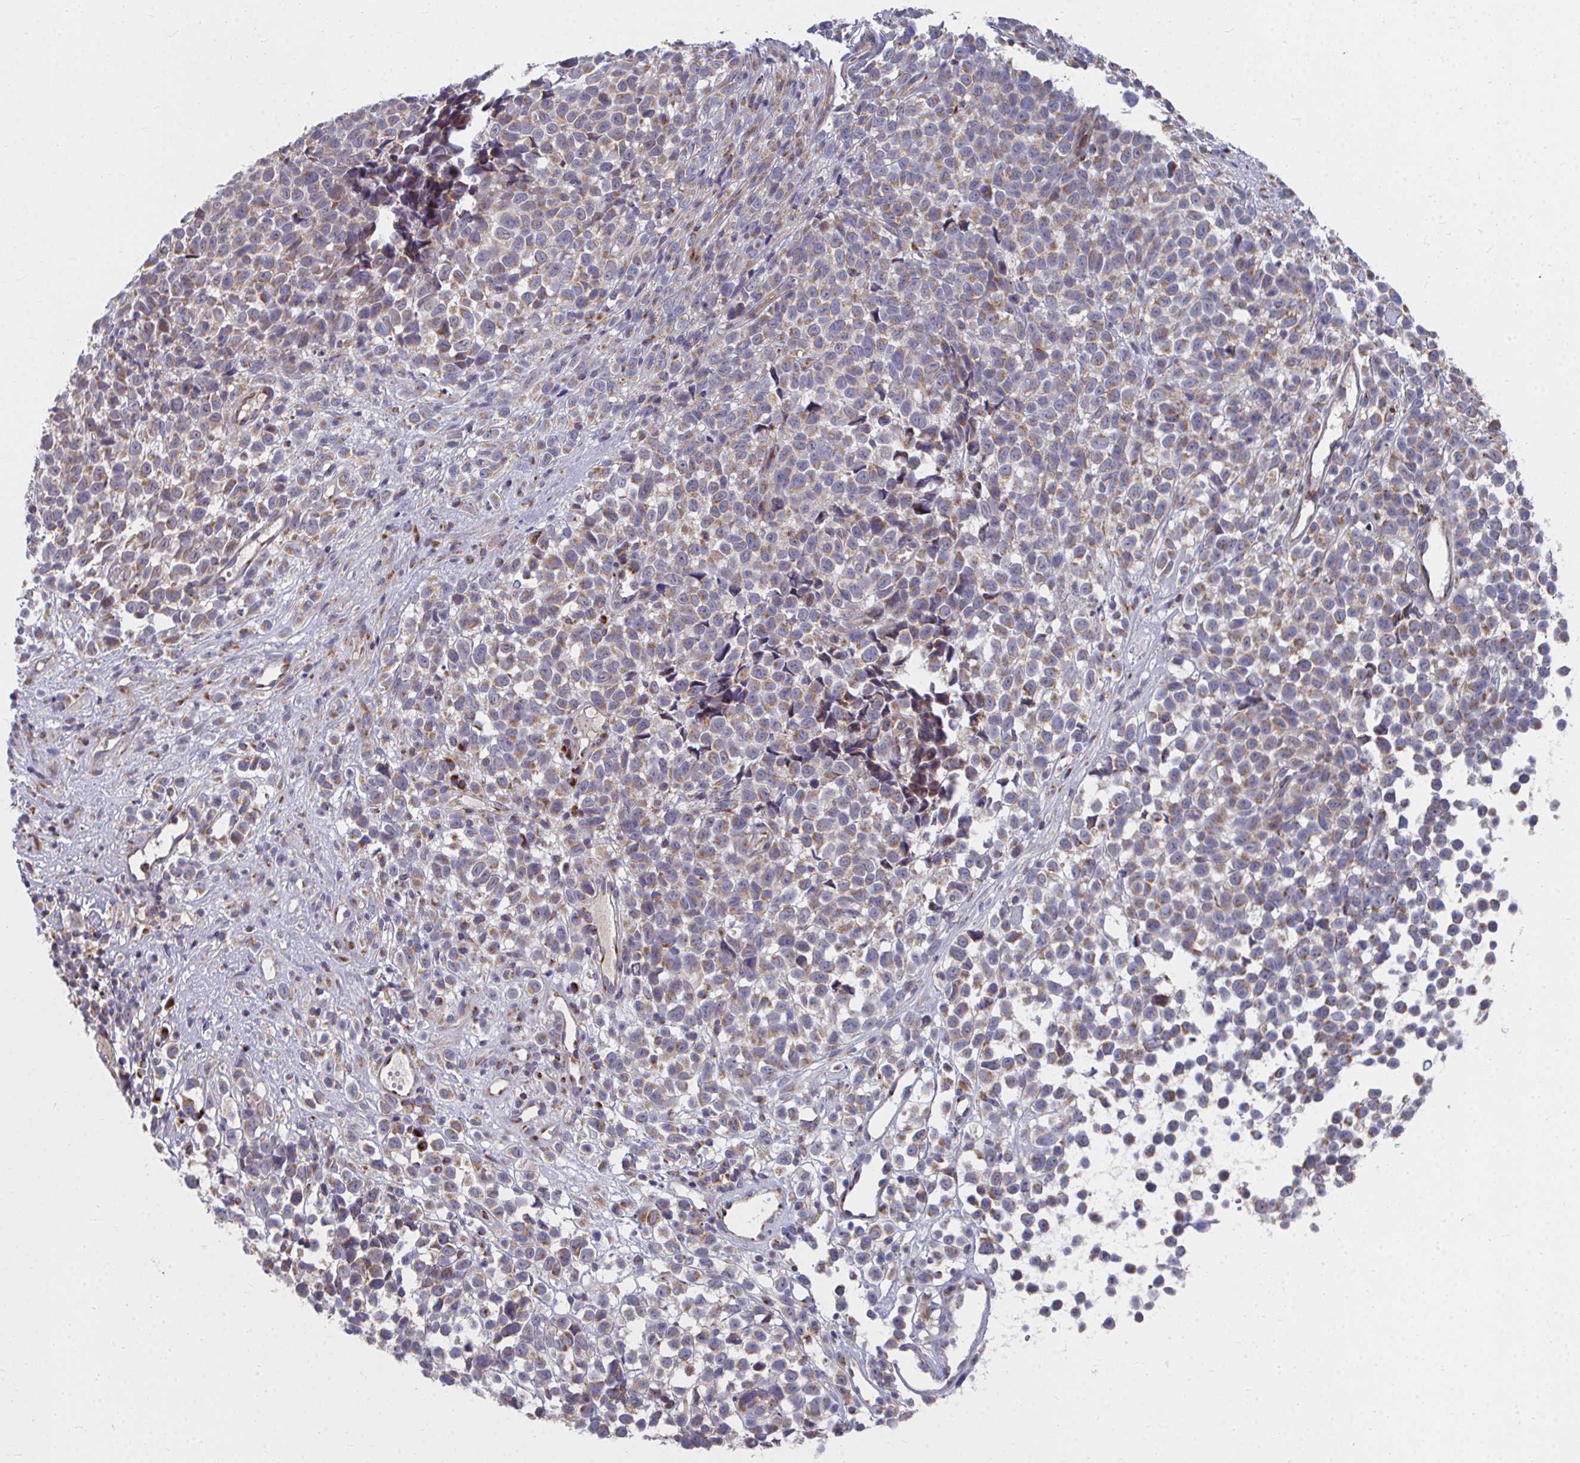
{"staining": {"intensity": "weak", "quantity": ">75%", "location": "cytoplasmic/membranous"}, "tissue": "melanoma", "cell_type": "Tumor cells", "image_type": "cancer", "snomed": [{"axis": "morphology", "description": "Malignant melanoma, NOS"}, {"axis": "topography", "description": "Nose, NOS"}], "caption": "The photomicrograph displays immunohistochemical staining of malignant melanoma. There is weak cytoplasmic/membranous staining is seen in about >75% of tumor cells. The protein is shown in brown color, while the nuclei are stained blue.", "gene": "PEX3", "patient": {"sex": "female", "age": 48}}